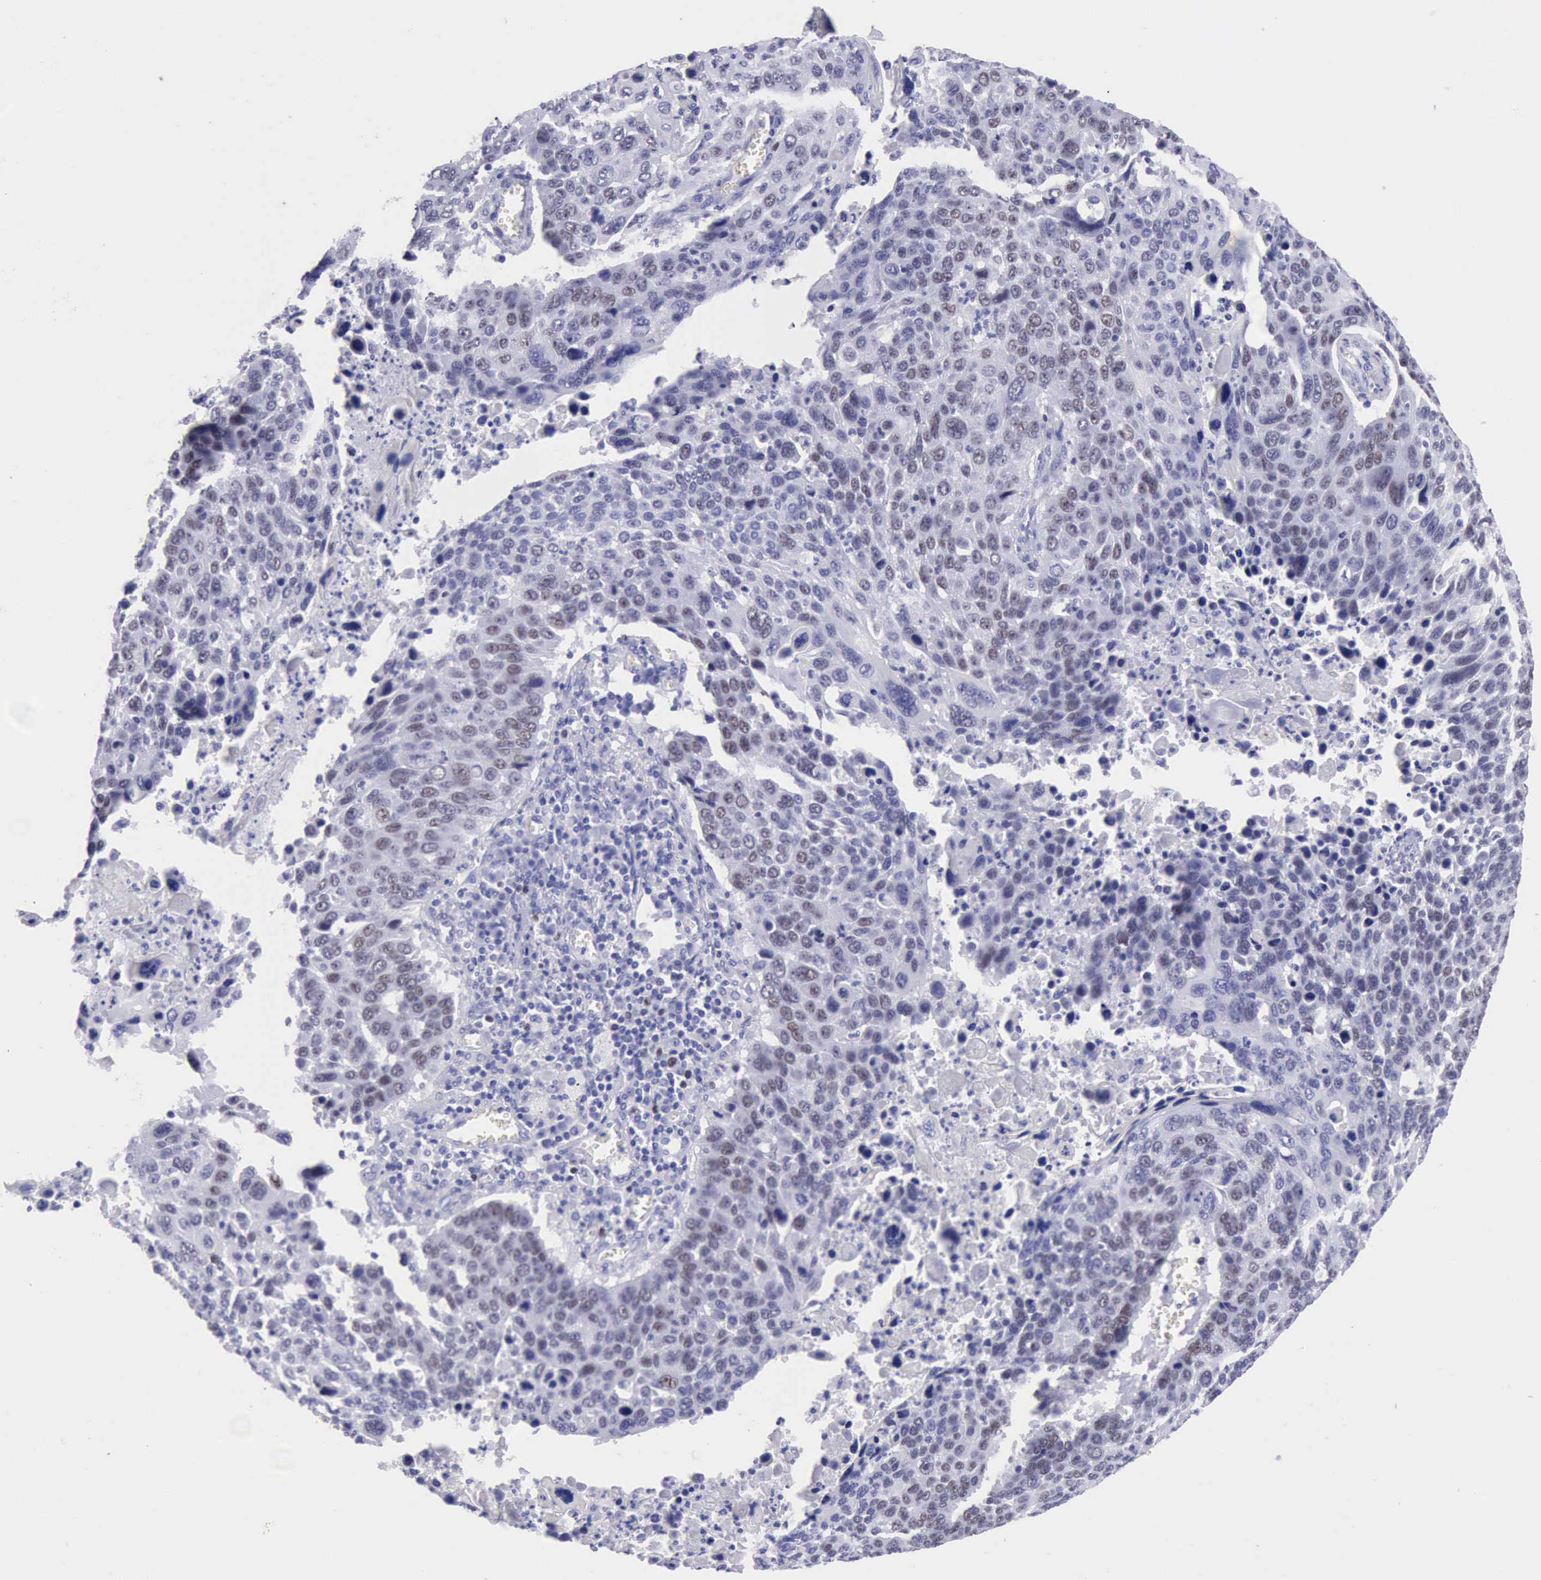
{"staining": {"intensity": "weak", "quantity": "<25%", "location": "nuclear"}, "tissue": "lung cancer", "cell_type": "Tumor cells", "image_type": "cancer", "snomed": [{"axis": "morphology", "description": "Squamous cell carcinoma, NOS"}, {"axis": "topography", "description": "Lung"}], "caption": "Human lung cancer (squamous cell carcinoma) stained for a protein using immunohistochemistry (IHC) exhibits no expression in tumor cells.", "gene": "MCM2", "patient": {"sex": "male", "age": 68}}